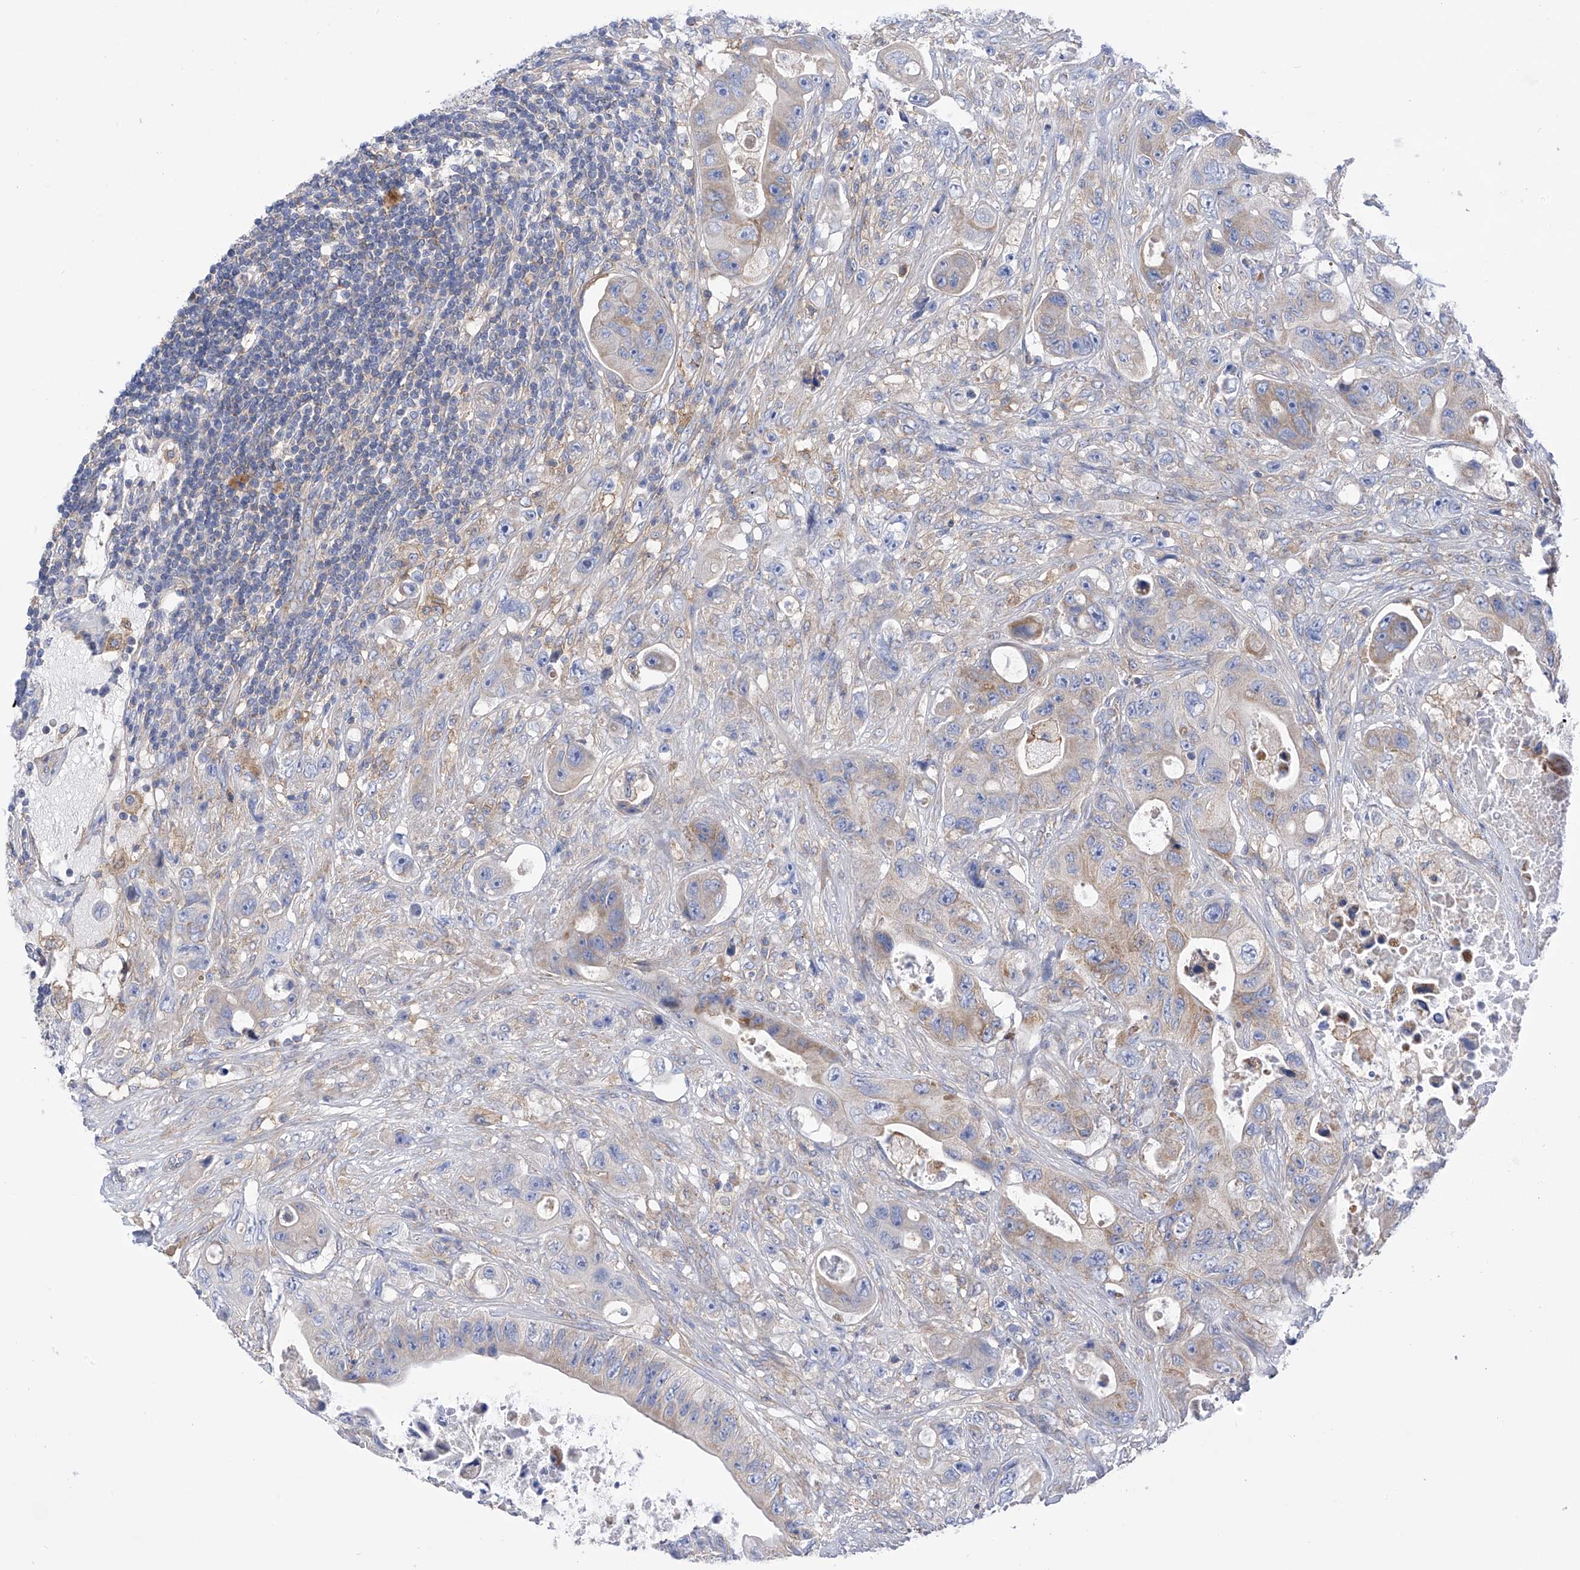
{"staining": {"intensity": "weak", "quantity": "<25%", "location": "cytoplasmic/membranous"}, "tissue": "colorectal cancer", "cell_type": "Tumor cells", "image_type": "cancer", "snomed": [{"axis": "morphology", "description": "Adenocarcinoma, NOS"}, {"axis": "topography", "description": "Colon"}], "caption": "Colorectal cancer (adenocarcinoma) was stained to show a protein in brown. There is no significant expression in tumor cells. (Brightfield microscopy of DAB IHC at high magnification).", "gene": "P2RX7", "patient": {"sex": "female", "age": 46}}